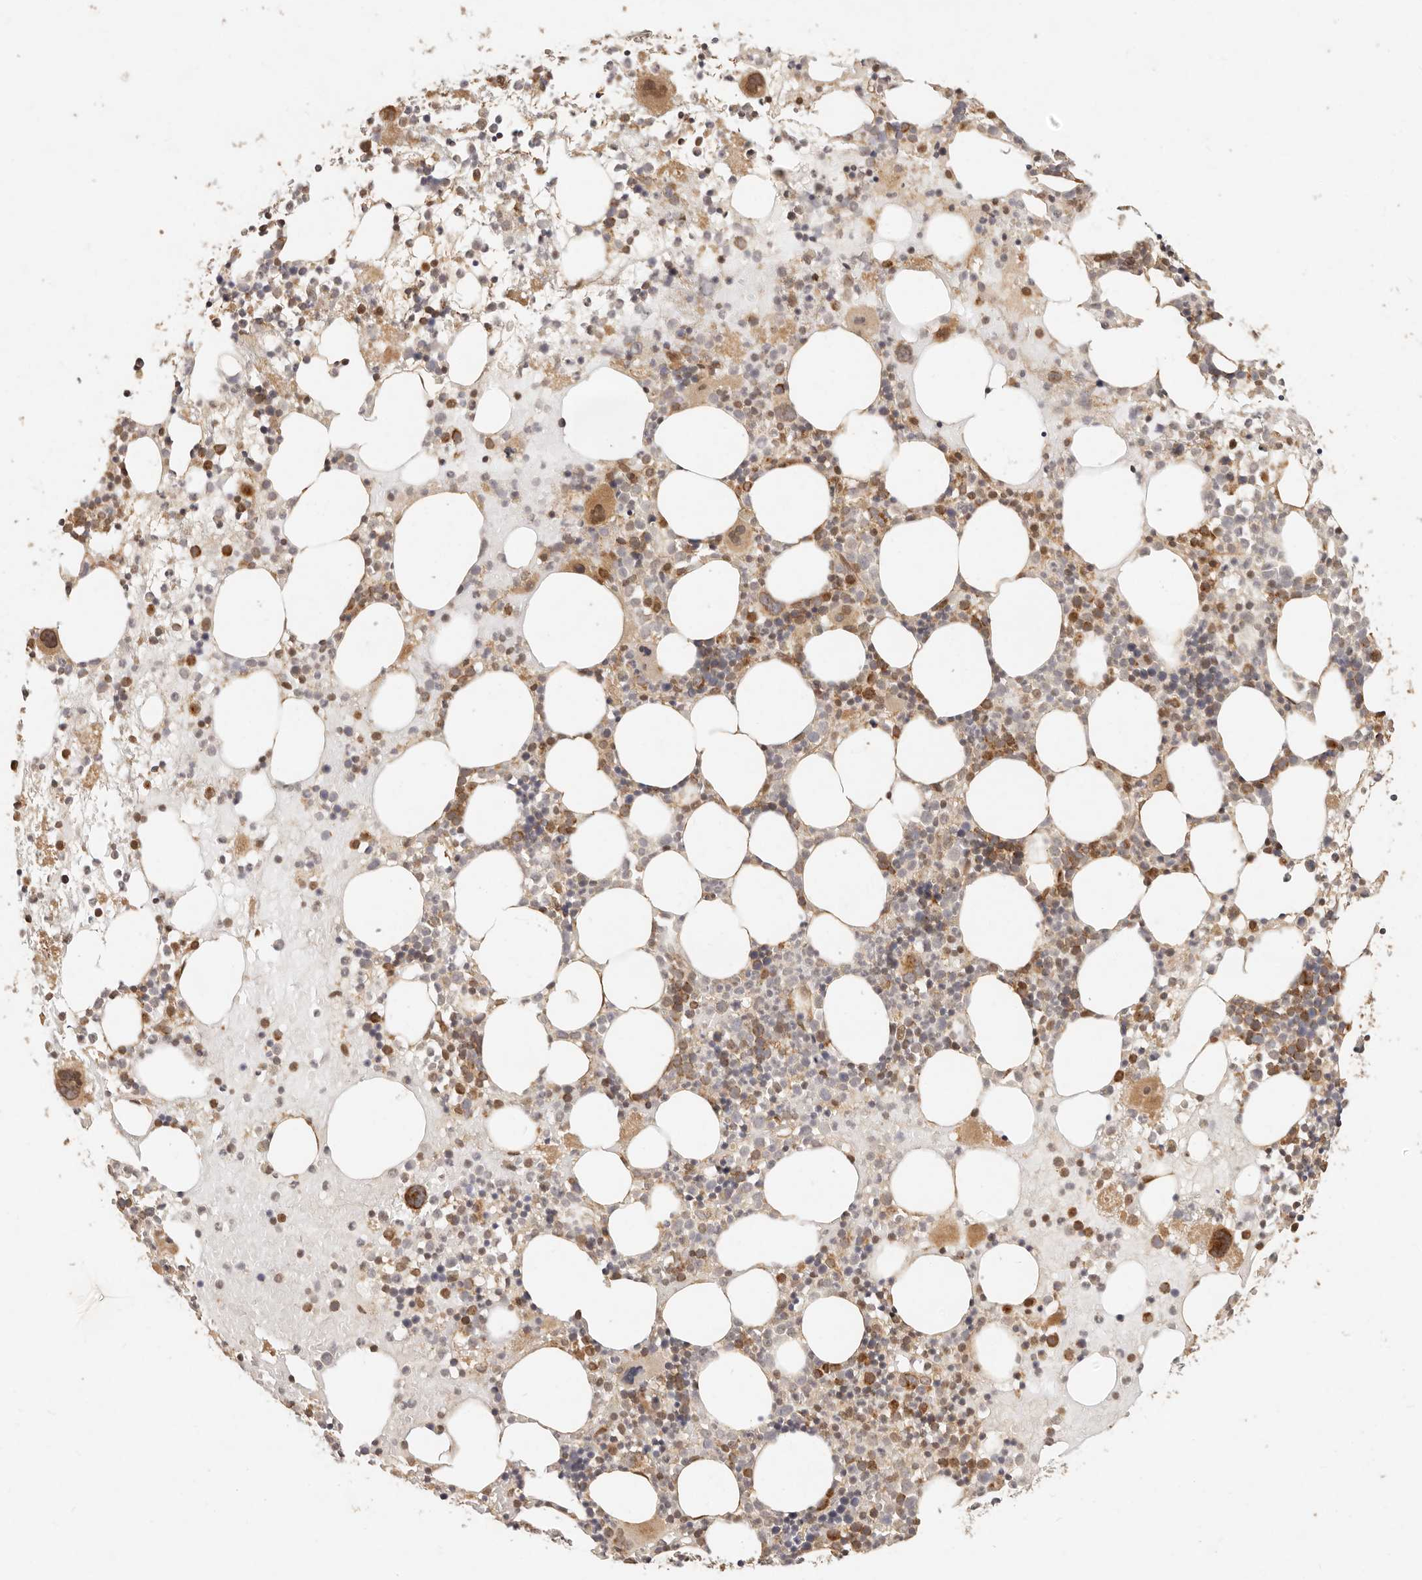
{"staining": {"intensity": "moderate", "quantity": "25%-75%", "location": "cytoplasmic/membranous,nuclear"}, "tissue": "bone marrow", "cell_type": "Hematopoietic cells", "image_type": "normal", "snomed": [{"axis": "morphology", "description": "Normal tissue, NOS"}, {"axis": "topography", "description": "Bone marrow"}], "caption": "Immunohistochemical staining of benign bone marrow demonstrates moderate cytoplasmic/membranous,nuclear protein positivity in approximately 25%-75% of hematopoietic cells.", "gene": "TIMM17A", "patient": {"sex": "female", "age": 57}}